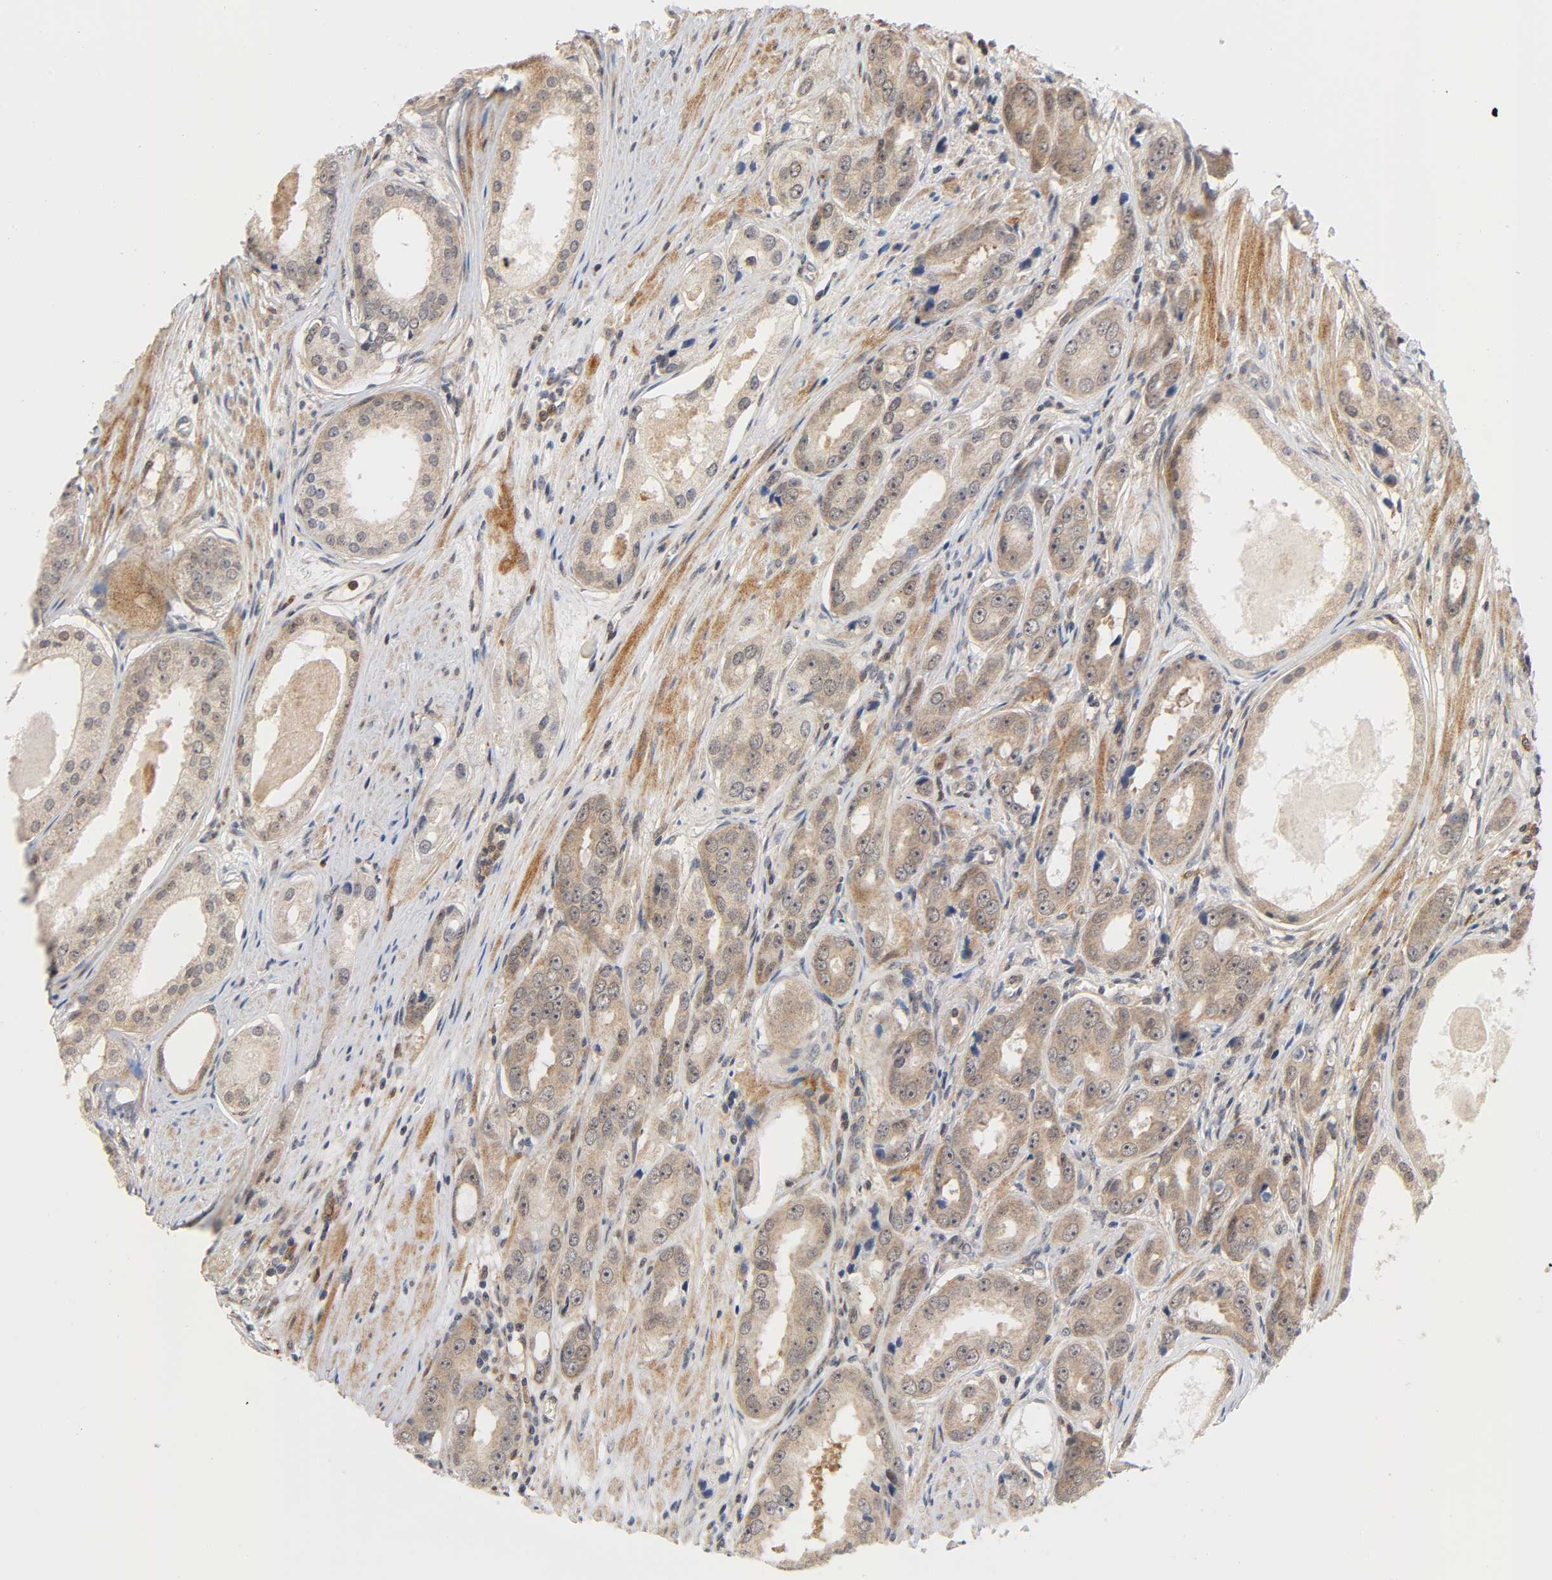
{"staining": {"intensity": "weak", "quantity": ">75%", "location": "cytoplasmic/membranous"}, "tissue": "prostate cancer", "cell_type": "Tumor cells", "image_type": "cancer", "snomed": [{"axis": "morphology", "description": "Adenocarcinoma, Medium grade"}, {"axis": "topography", "description": "Prostate"}], "caption": "This photomicrograph displays prostate cancer stained with immunohistochemistry to label a protein in brown. The cytoplasmic/membranous of tumor cells show weak positivity for the protein. Nuclei are counter-stained blue.", "gene": "CASP9", "patient": {"sex": "male", "age": 53}}